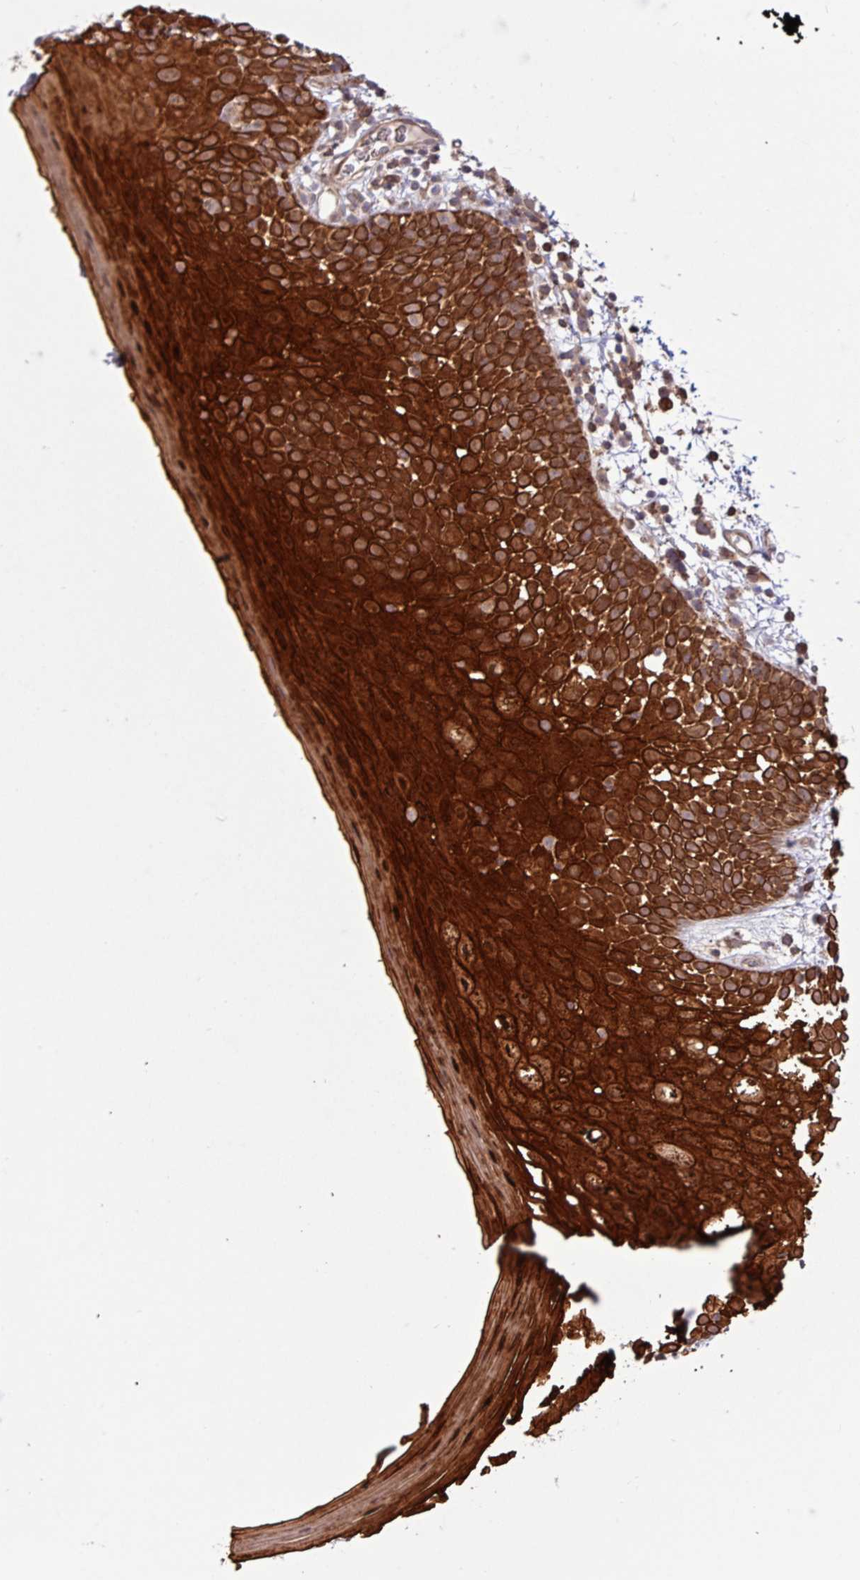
{"staining": {"intensity": "strong", "quantity": ">75%", "location": "cytoplasmic/membranous,nuclear"}, "tissue": "oral mucosa", "cell_type": "Squamous epithelial cells", "image_type": "normal", "snomed": [{"axis": "morphology", "description": "Normal tissue, NOS"}, {"axis": "morphology", "description": "Squamous cell carcinoma, NOS"}, {"axis": "topography", "description": "Oral tissue"}, {"axis": "topography", "description": "Tounge, NOS"}, {"axis": "topography", "description": "Head-Neck"}], "caption": "Immunohistochemistry (IHC) (DAB) staining of unremarkable human oral mucosa shows strong cytoplasmic/membranous,nuclear protein positivity in about >75% of squamous epithelial cells. The staining is performed using DAB (3,3'-diaminobenzidine) brown chromogen to label protein expression. The nuclei are counter-stained blue using hematoxylin.", "gene": "CNTRL", "patient": {"sex": "male", "age": 76}}